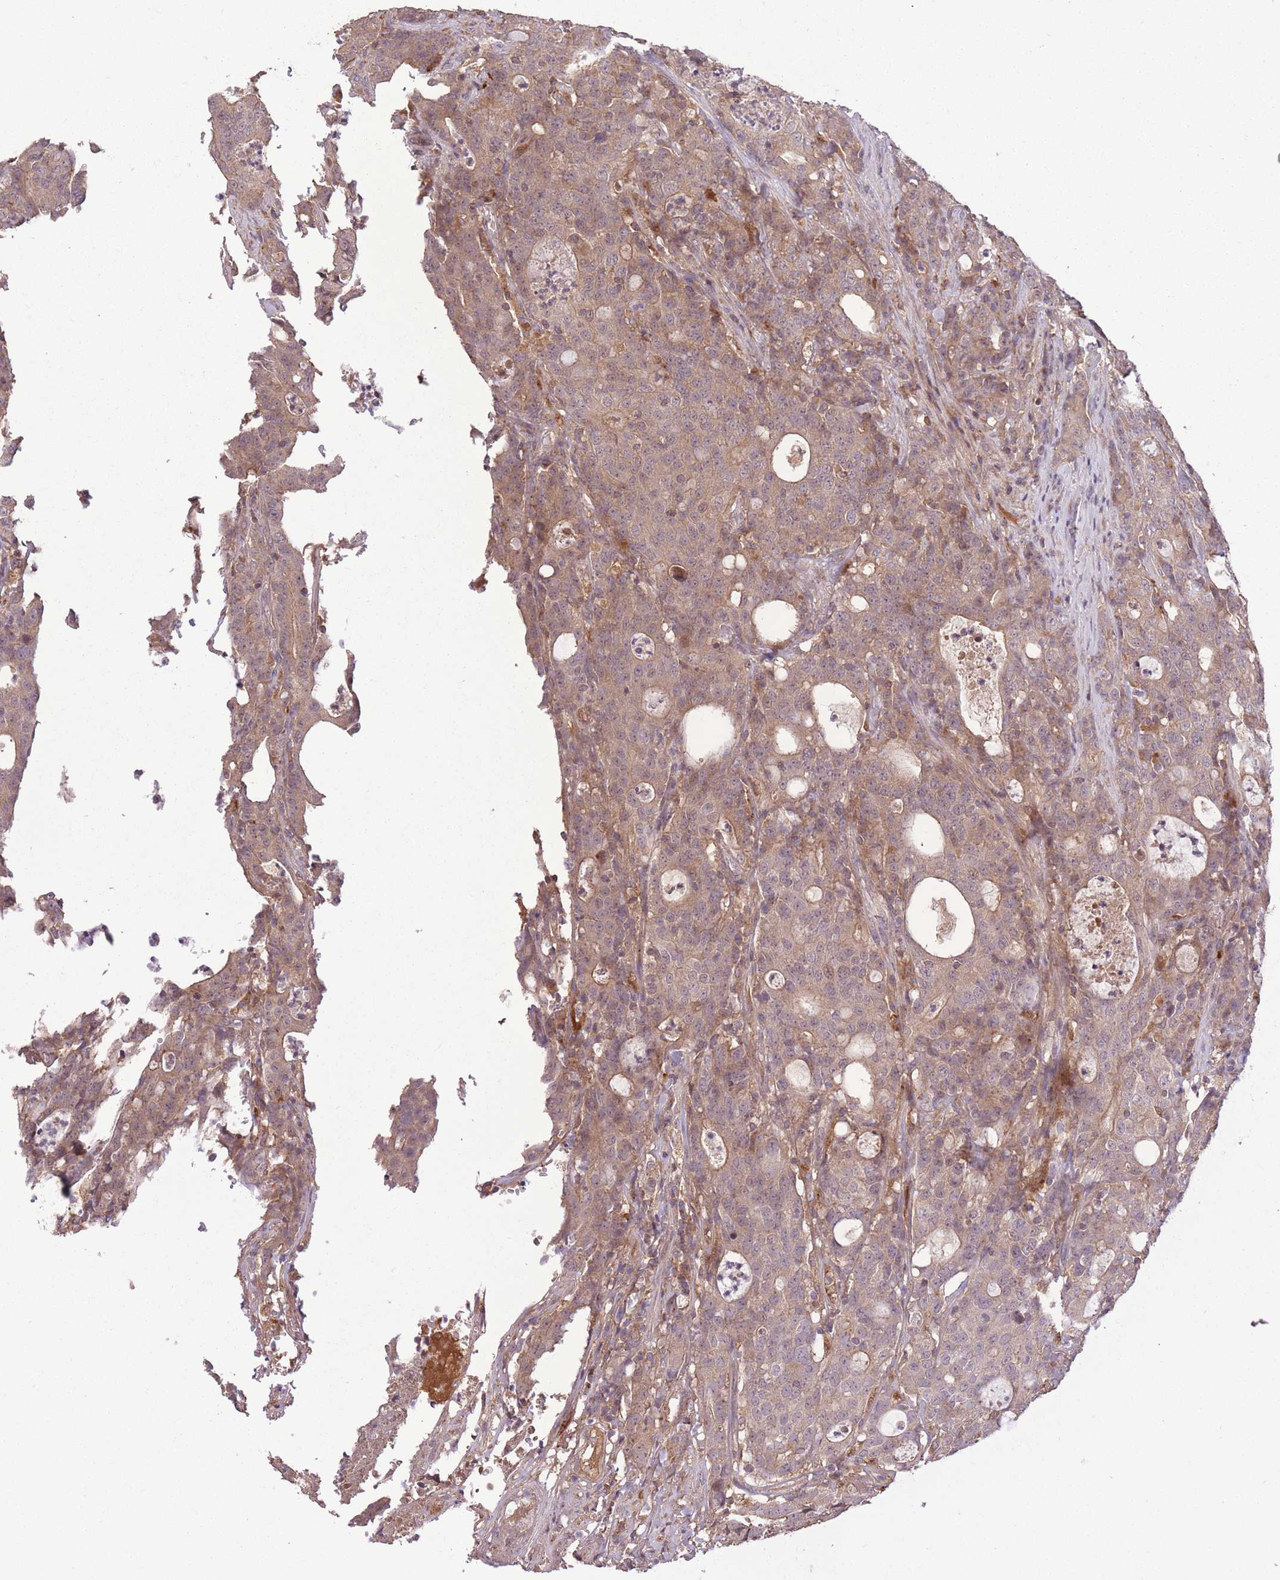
{"staining": {"intensity": "moderate", "quantity": ">75%", "location": "cytoplasmic/membranous"}, "tissue": "colorectal cancer", "cell_type": "Tumor cells", "image_type": "cancer", "snomed": [{"axis": "morphology", "description": "Adenocarcinoma, NOS"}, {"axis": "topography", "description": "Colon"}], "caption": "About >75% of tumor cells in colorectal adenocarcinoma exhibit moderate cytoplasmic/membranous protein positivity as visualized by brown immunohistochemical staining.", "gene": "POLR3F", "patient": {"sex": "male", "age": 83}}